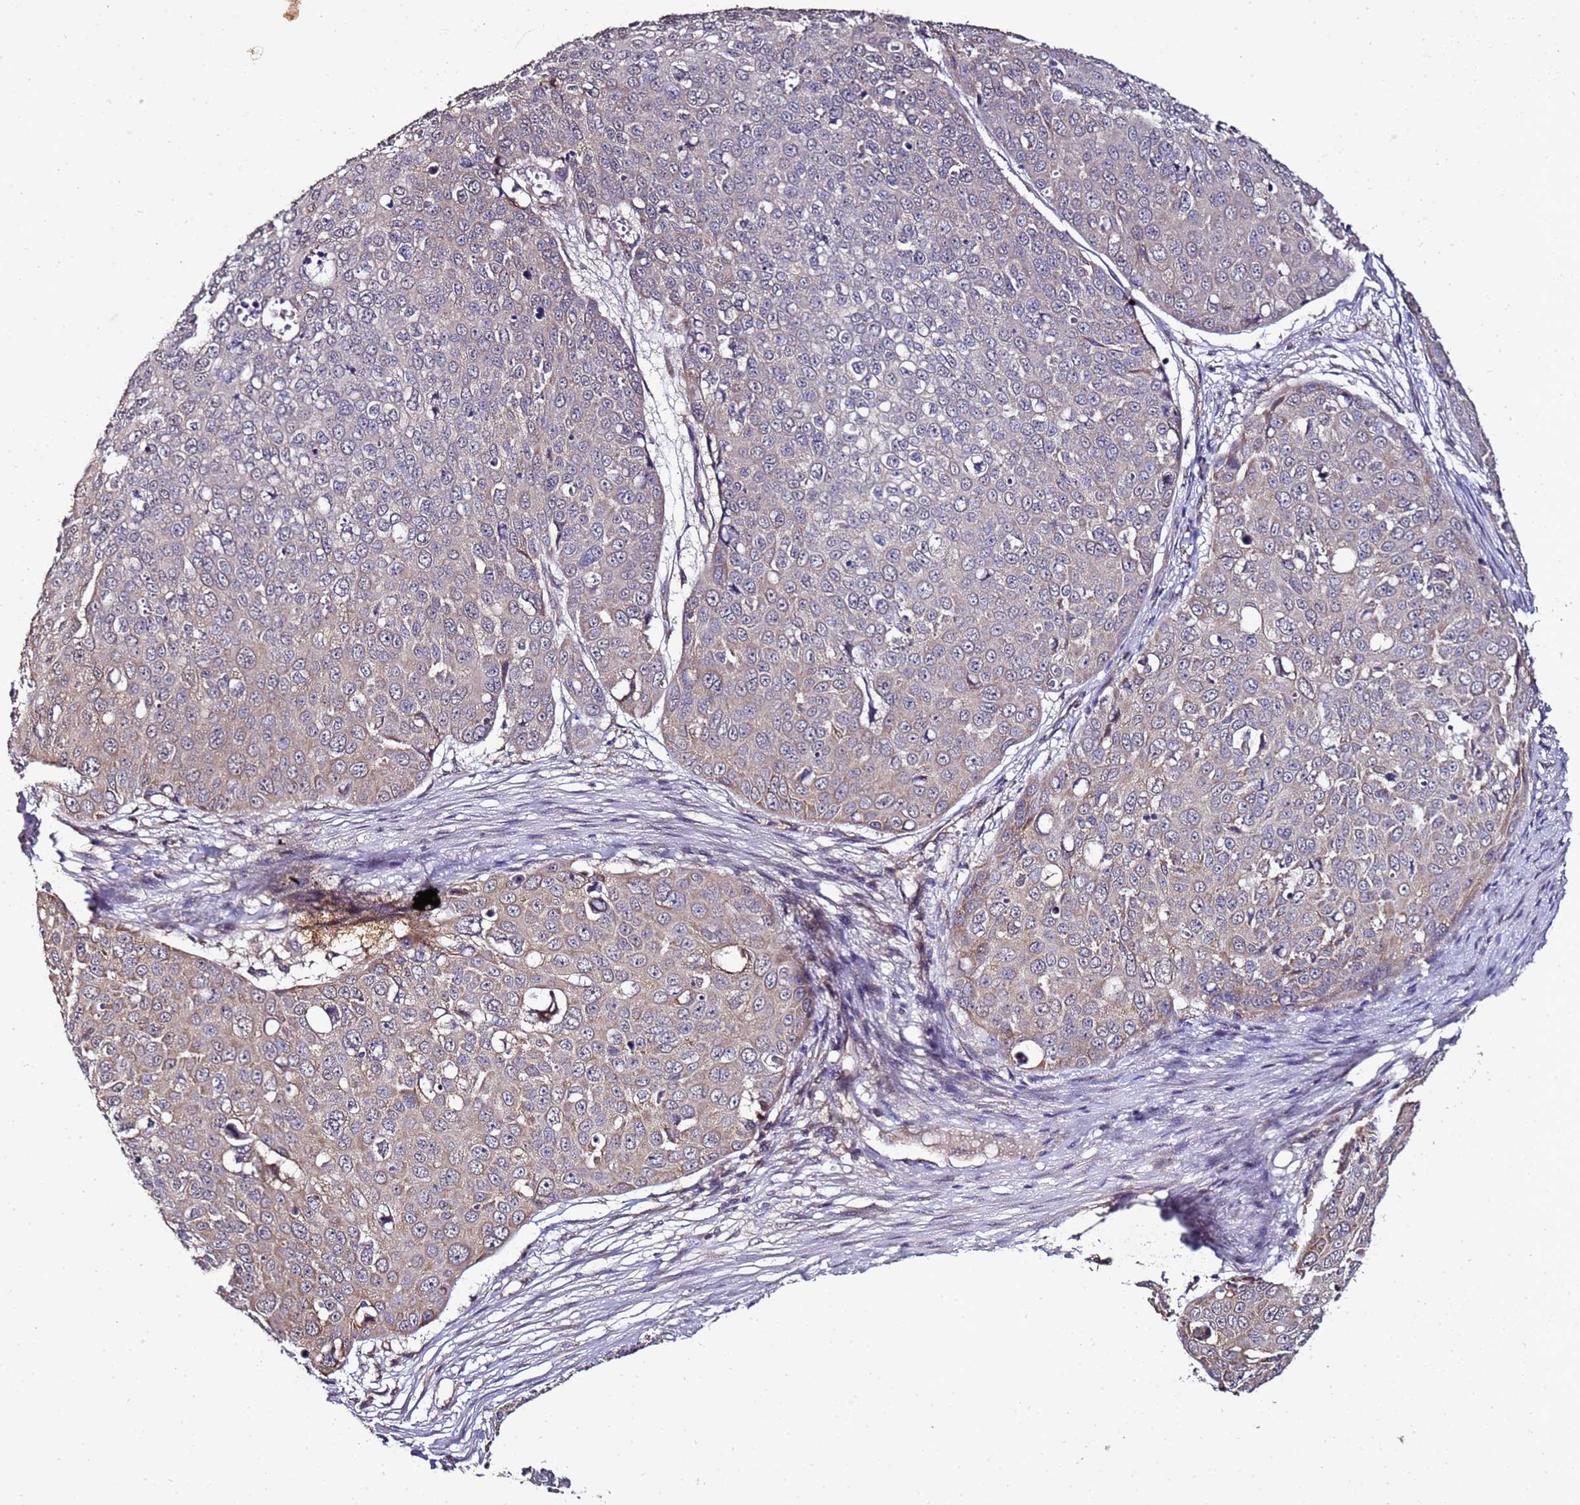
{"staining": {"intensity": "weak", "quantity": "<25%", "location": "cytoplasmic/membranous"}, "tissue": "skin cancer", "cell_type": "Tumor cells", "image_type": "cancer", "snomed": [{"axis": "morphology", "description": "Squamous cell carcinoma, NOS"}, {"axis": "topography", "description": "Skin"}], "caption": "A high-resolution micrograph shows immunohistochemistry staining of squamous cell carcinoma (skin), which exhibits no significant positivity in tumor cells.", "gene": "ANKRD17", "patient": {"sex": "male", "age": 71}}